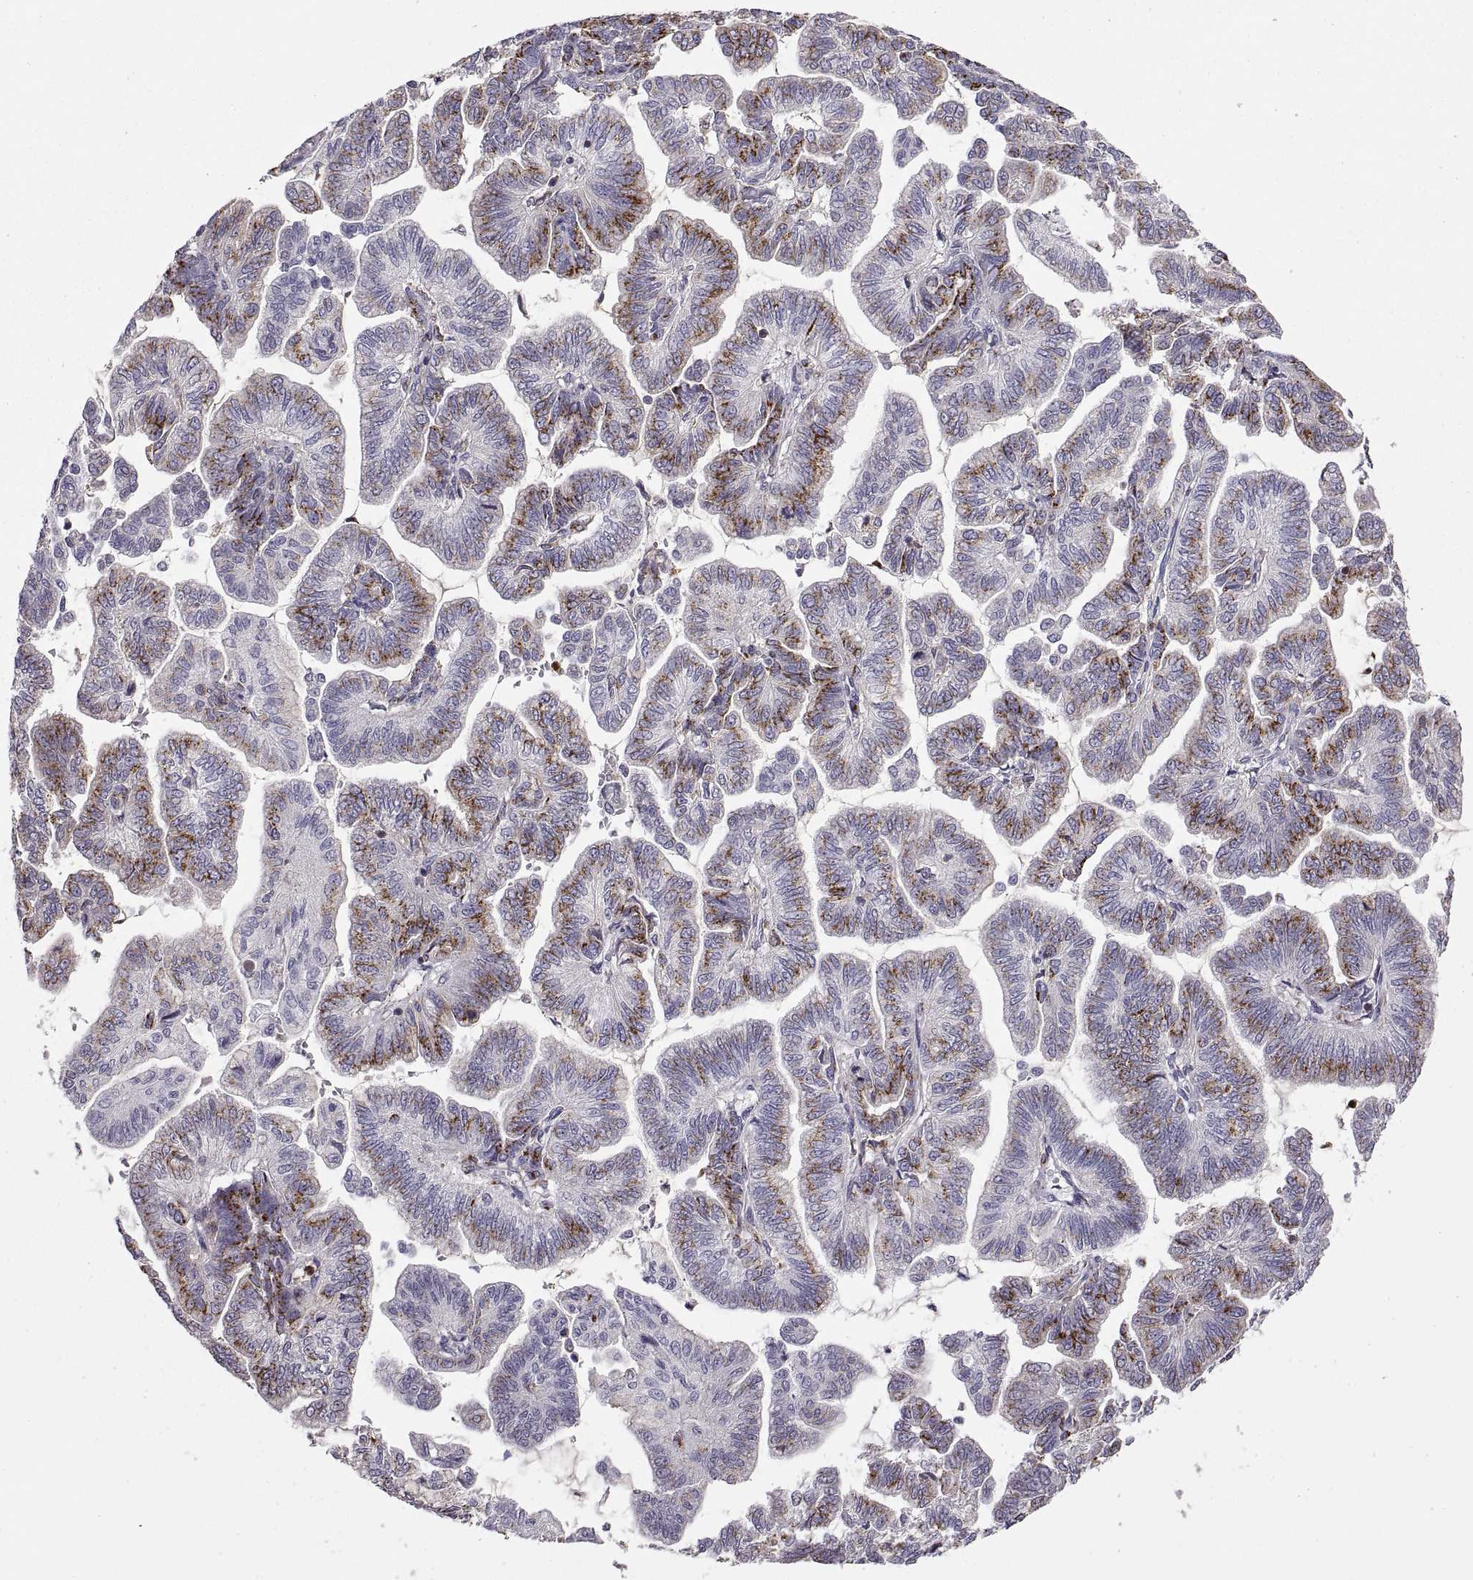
{"staining": {"intensity": "moderate", "quantity": "25%-75%", "location": "cytoplasmic/membranous"}, "tissue": "stomach cancer", "cell_type": "Tumor cells", "image_type": "cancer", "snomed": [{"axis": "morphology", "description": "Adenocarcinoma, NOS"}, {"axis": "topography", "description": "Stomach"}], "caption": "Adenocarcinoma (stomach) stained with a protein marker demonstrates moderate staining in tumor cells.", "gene": "ACAP1", "patient": {"sex": "male", "age": 83}}